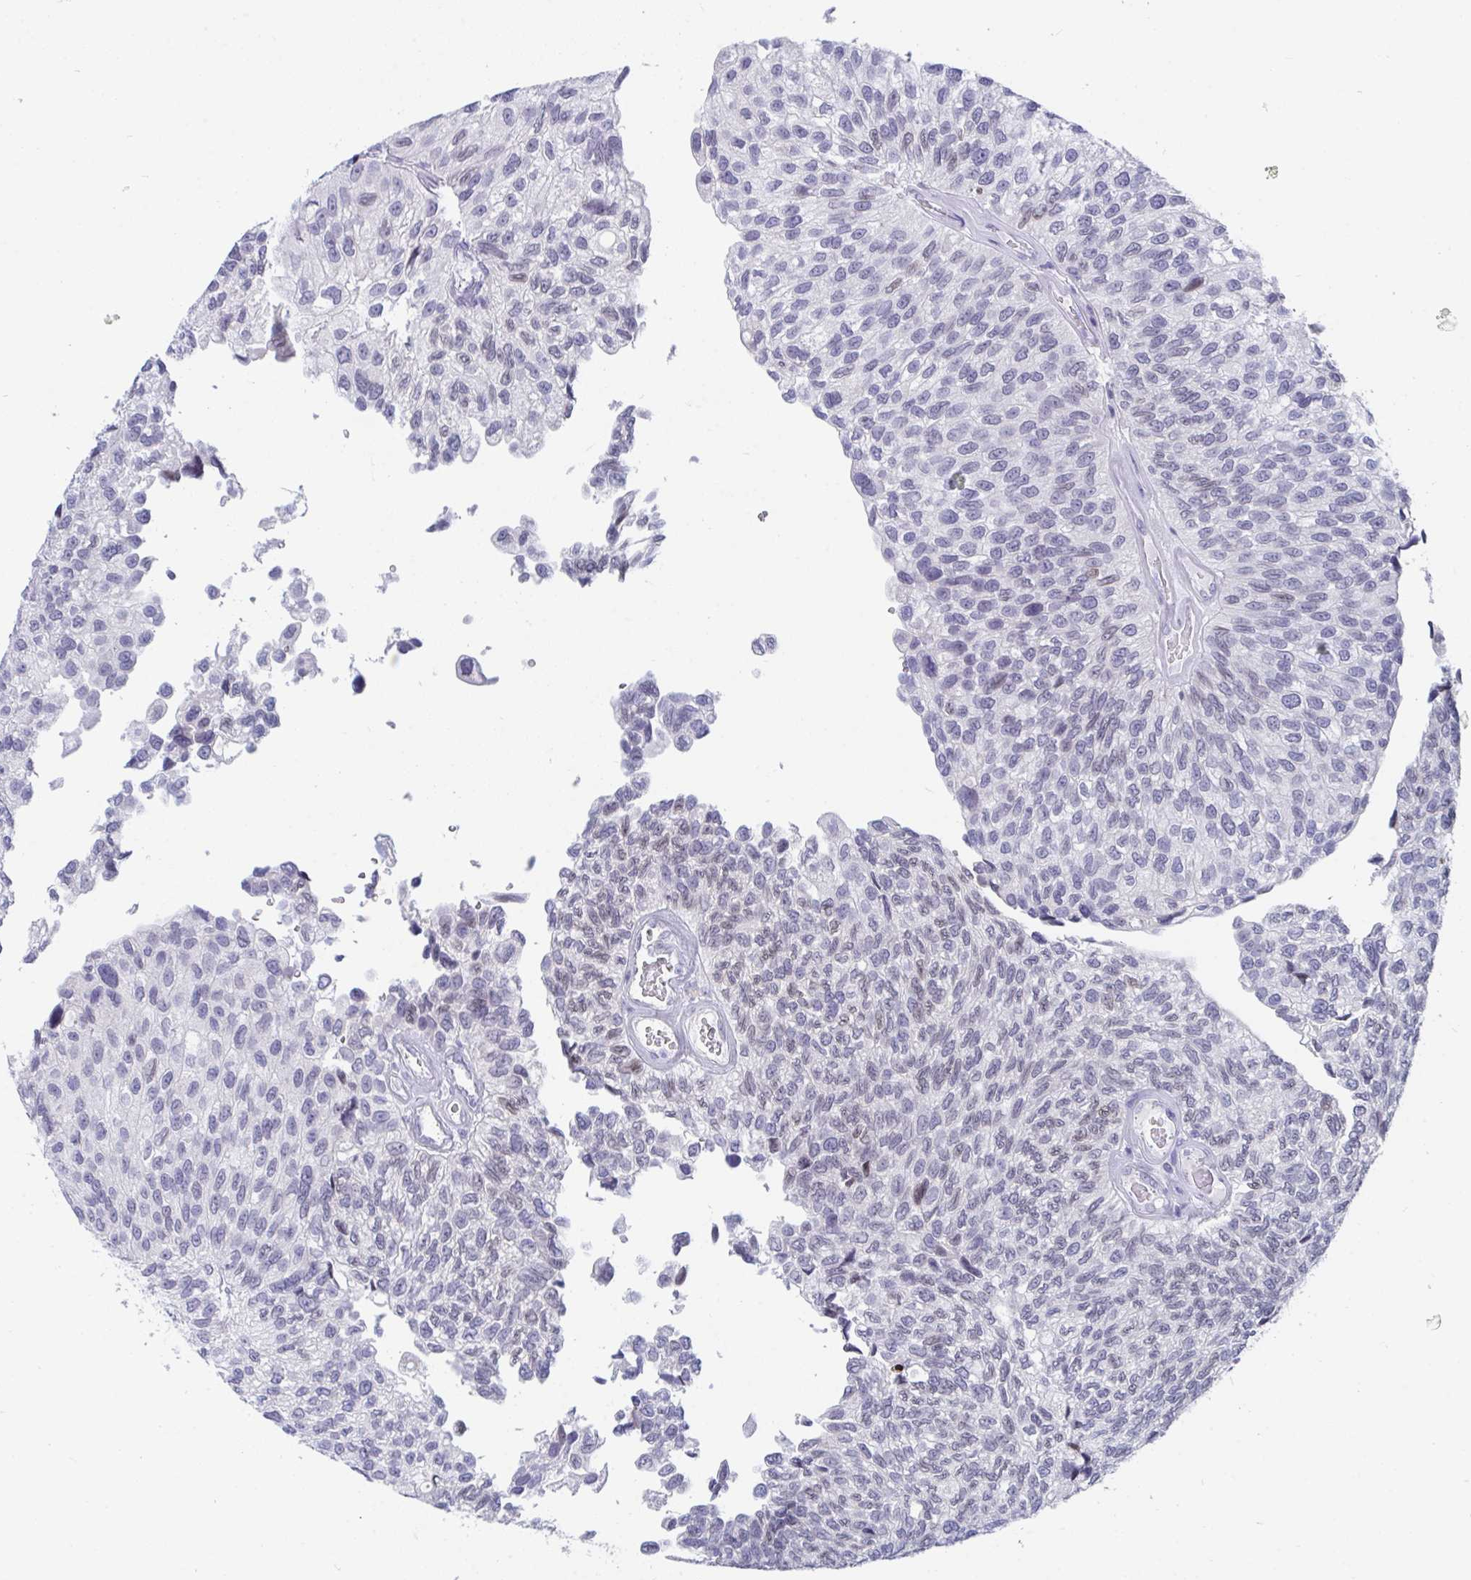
{"staining": {"intensity": "weak", "quantity": "<25%", "location": "nuclear"}, "tissue": "urothelial cancer", "cell_type": "Tumor cells", "image_type": "cancer", "snomed": [{"axis": "morphology", "description": "Urothelial carcinoma, NOS"}, {"axis": "topography", "description": "Urinary bladder"}], "caption": "The immunohistochemistry photomicrograph has no significant expression in tumor cells of transitional cell carcinoma tissue.", "gene": "BMAL2", "patient": {"sex": "male", "age": 87}}